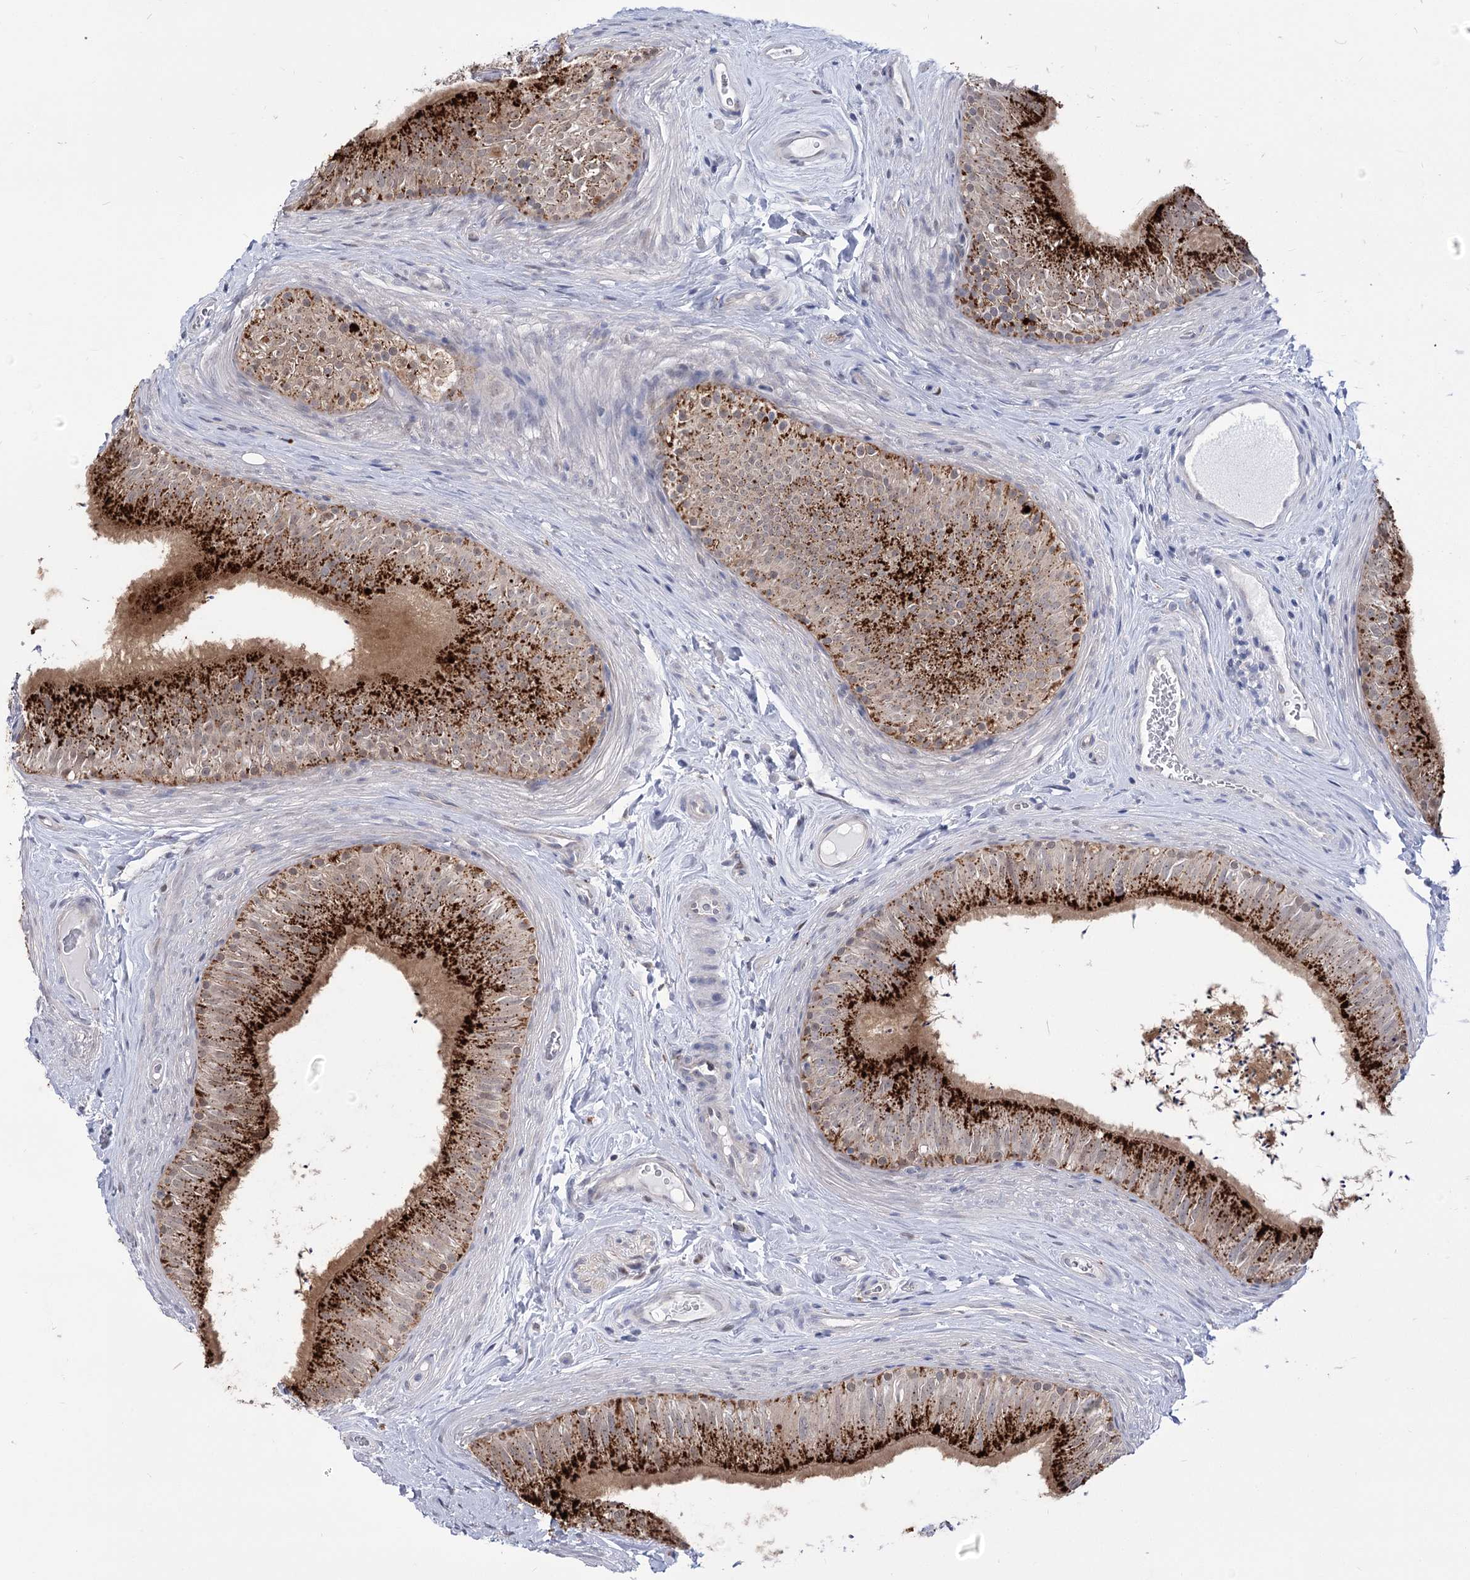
{"staining": {"intensity": "strong", "quantity": ">75%", "location": "cytoplasmic/membranous"}, "tissue": "epididymis", "cell_type": "Glandular cells", "image_type": "normal", "snomed": [{"axis": "morphology", "description": "Normal tissue, NOS"}, {"axis": "topography", "description": "Epididymis"}], "caption": "Immunohistochemistry of benign epididymis demonstrates high levels of strong cytoplasmic/membranous staining in about >75% of glandular cells. The staining was performed using DAB to visualize the protein expression in brown, while the nuclei were stained in blue with hematoxylin (Magnification: 20x).", "gene": "SIAE", "patient": {"sex": "male", "age": 46}}